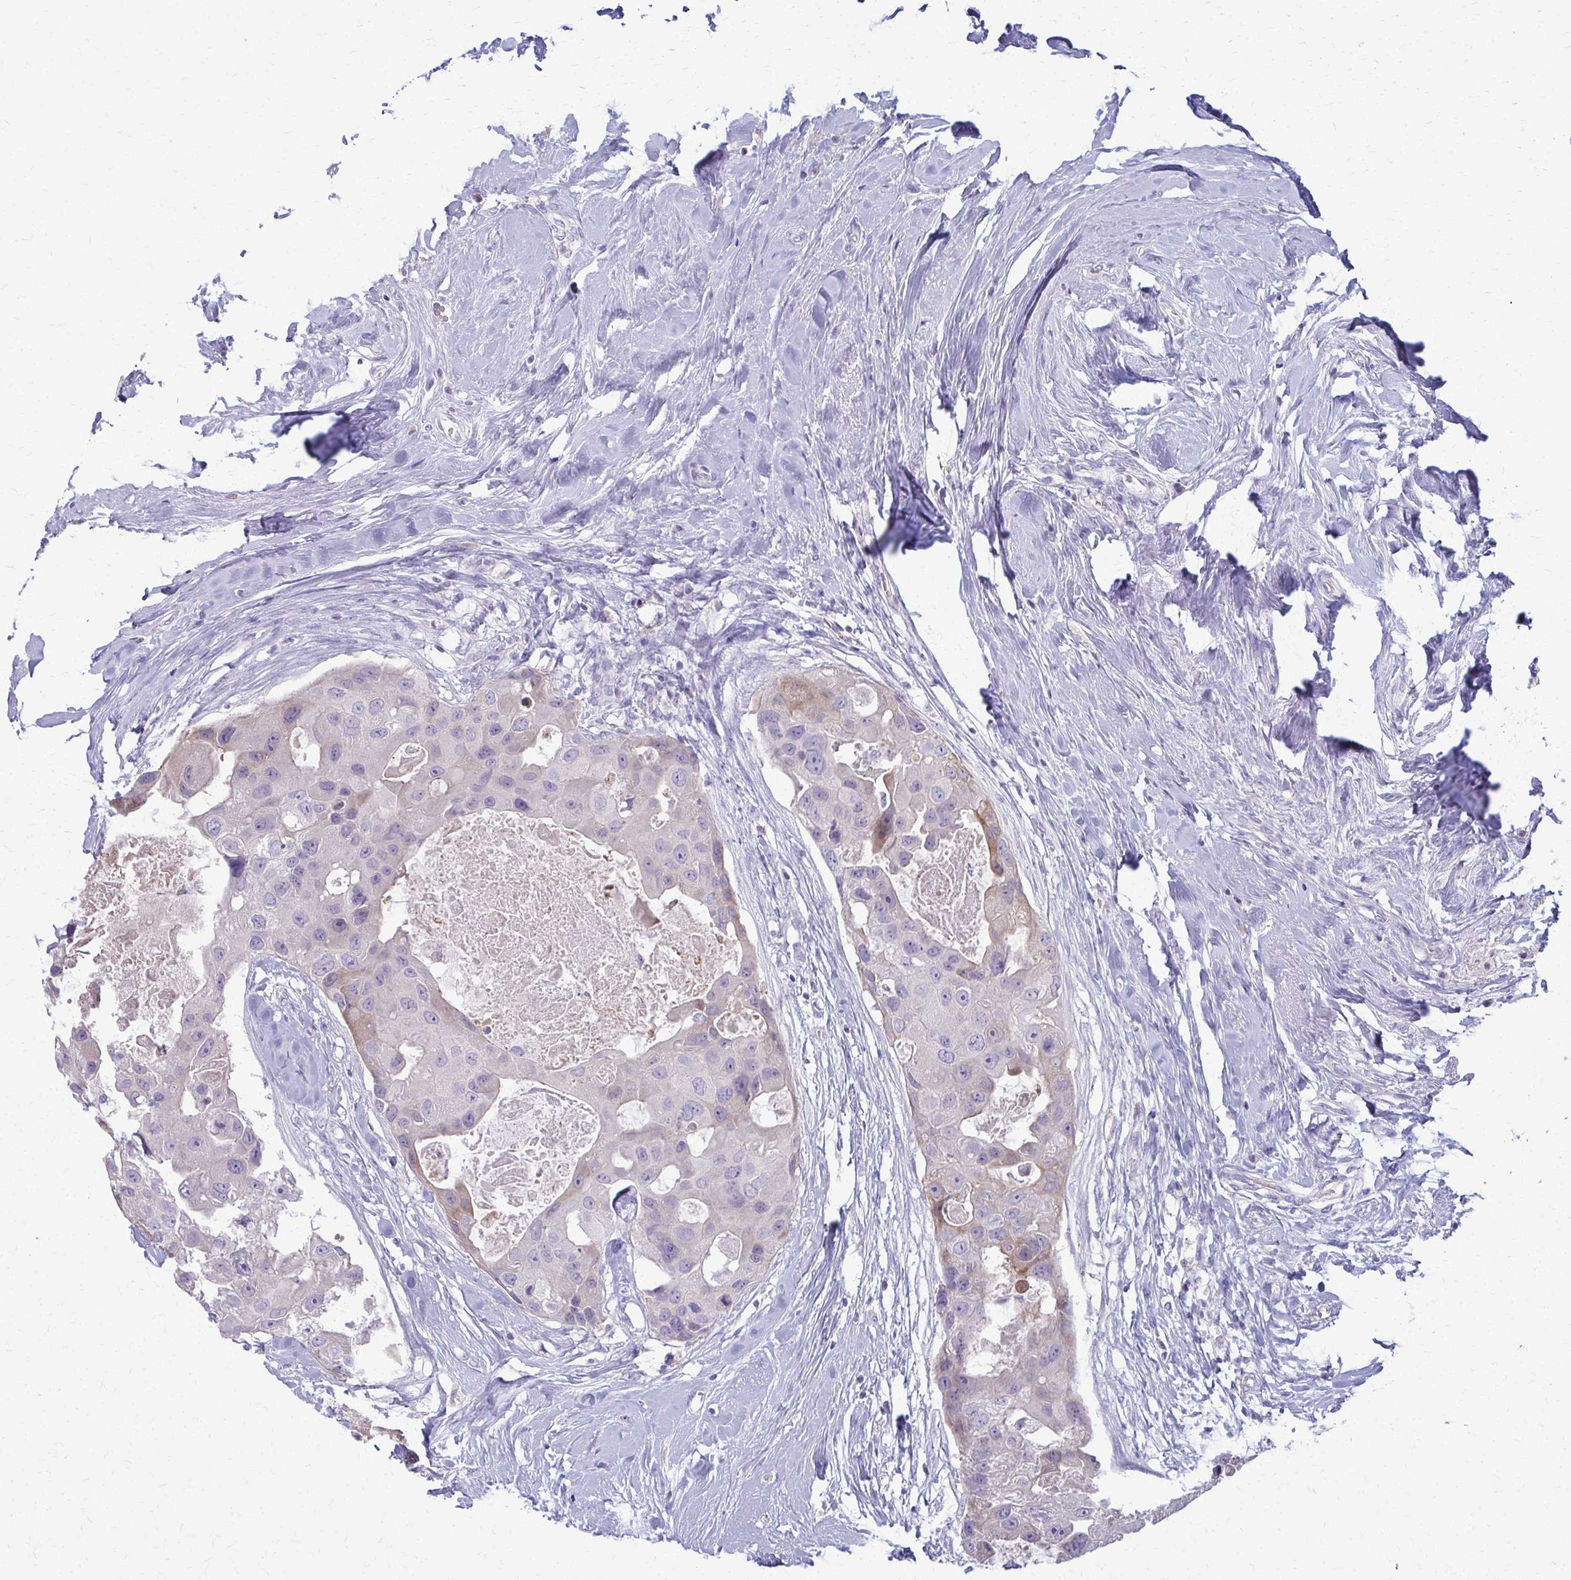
{"staining": {"intensity": "weak", "quantity": "<25%", "location": "cytoplasmic/membranous"}, "tissue": "breast cancer", "cell_type": "Tumor cells", "image_type": "cancer", "snomed": [{"axis": "morphology", "description": "Duct carcinoma"}, {"axis": "topography", "description": "Breast"}], "caption": "High power microscopy histopathology image of an IHC micrograph of breast intraductal carcinoma, revealing no significant positivity in tumor cells.", "gene": "OR4M1", "patient": {"sex": "female", "age": 43}}